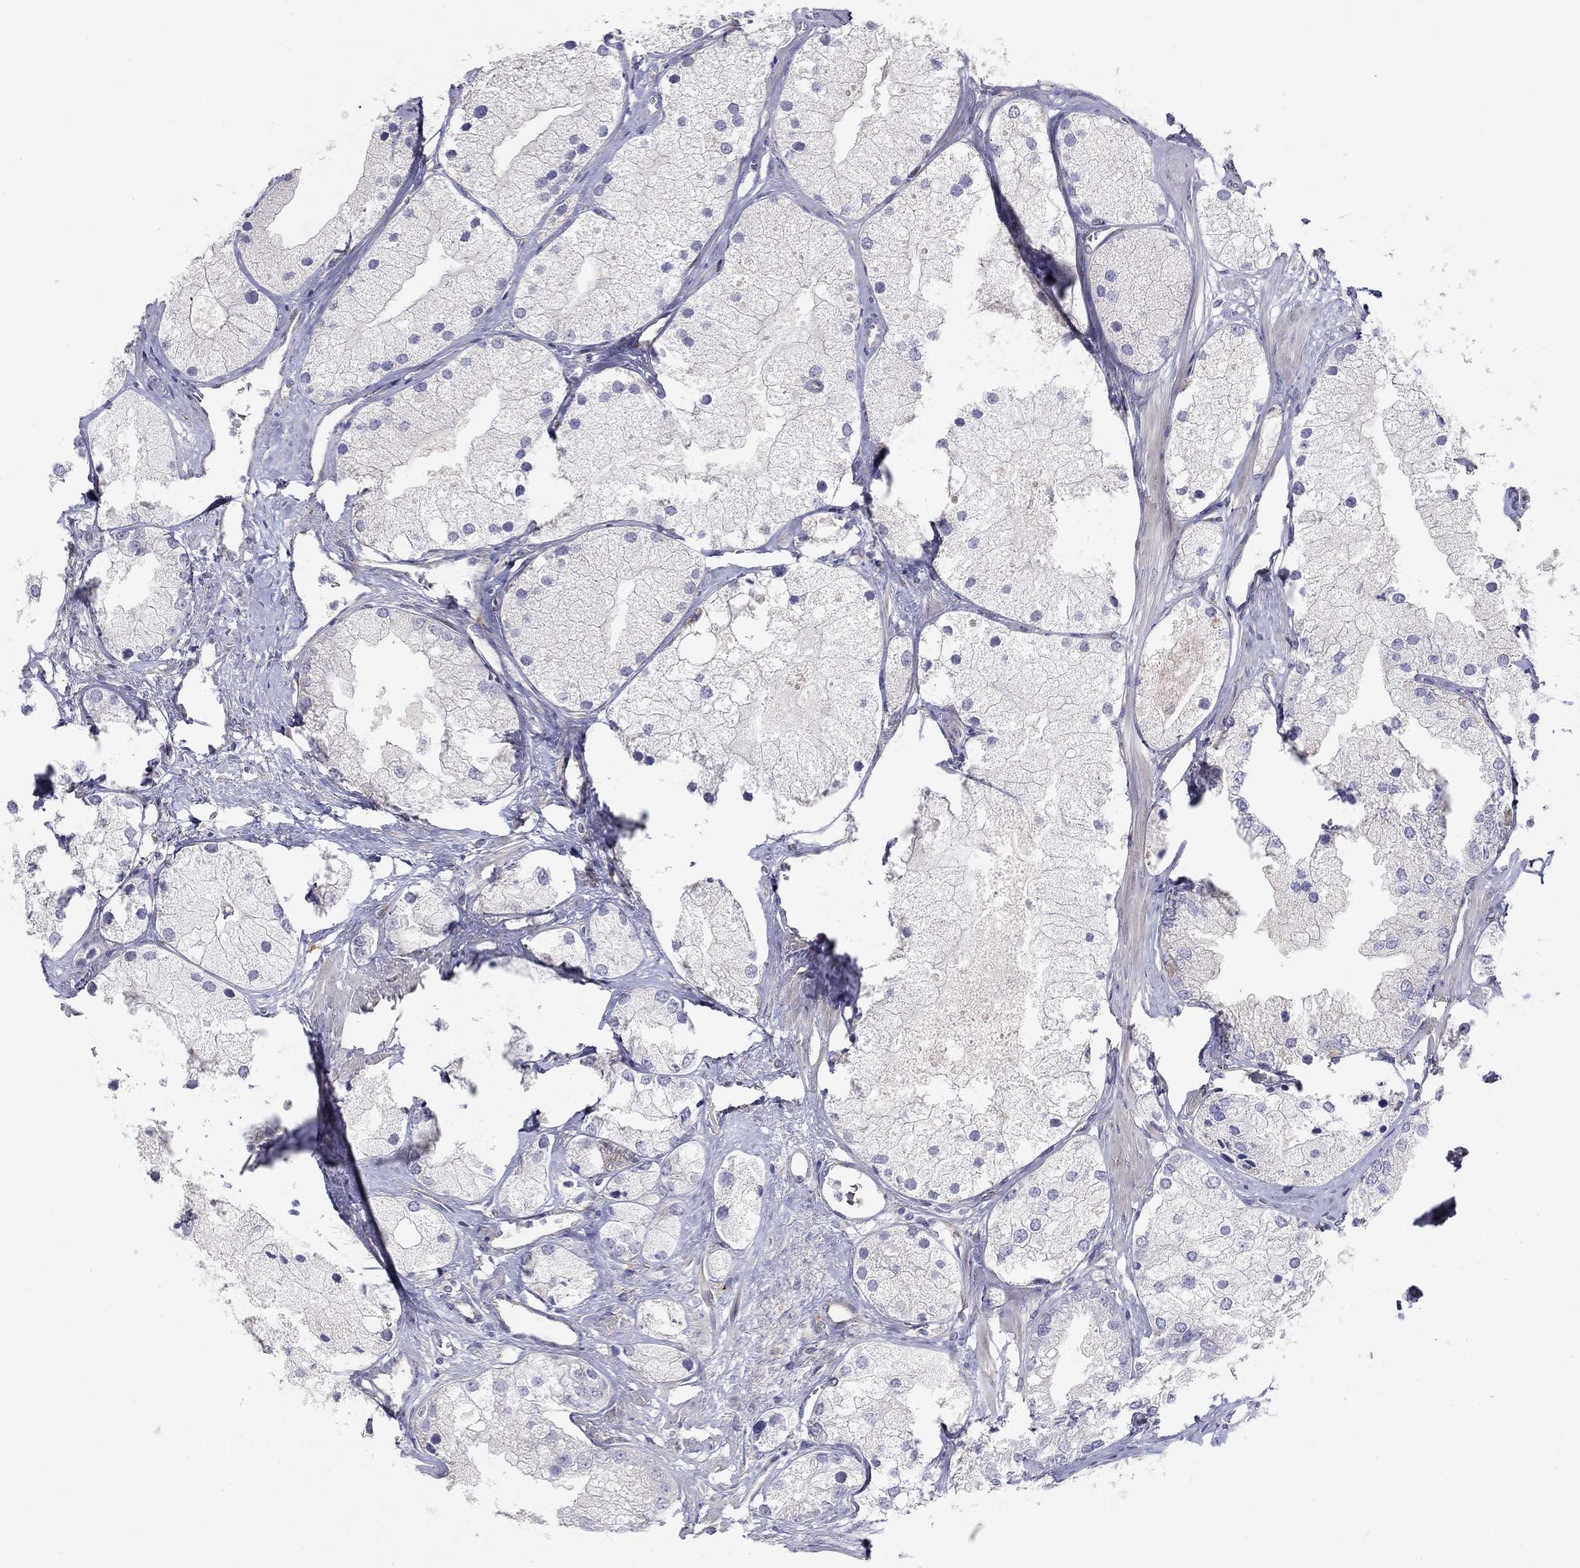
{"staining": {"intensity": "negative", "quantity": "none", "location": "none"}, "tissue": "prostate cancer", "cell_type": "Tumor cells", "image_type": "cancer", "snomed": [{"axis": "morphology", "description": "Adenocarcinoma, NOS"}, {"axis": "topography", "description": "Prostate and seminal vesicle, NOS"}, {"axis": "topography", "description": "Prostate"}], "caption": "Photomicrograph shows no significant protein positivity in tumor cells of adenocarcinoma (prostate).", "gene": "SEPTIN3", "patient": {"sex": "male", "age": 79}}